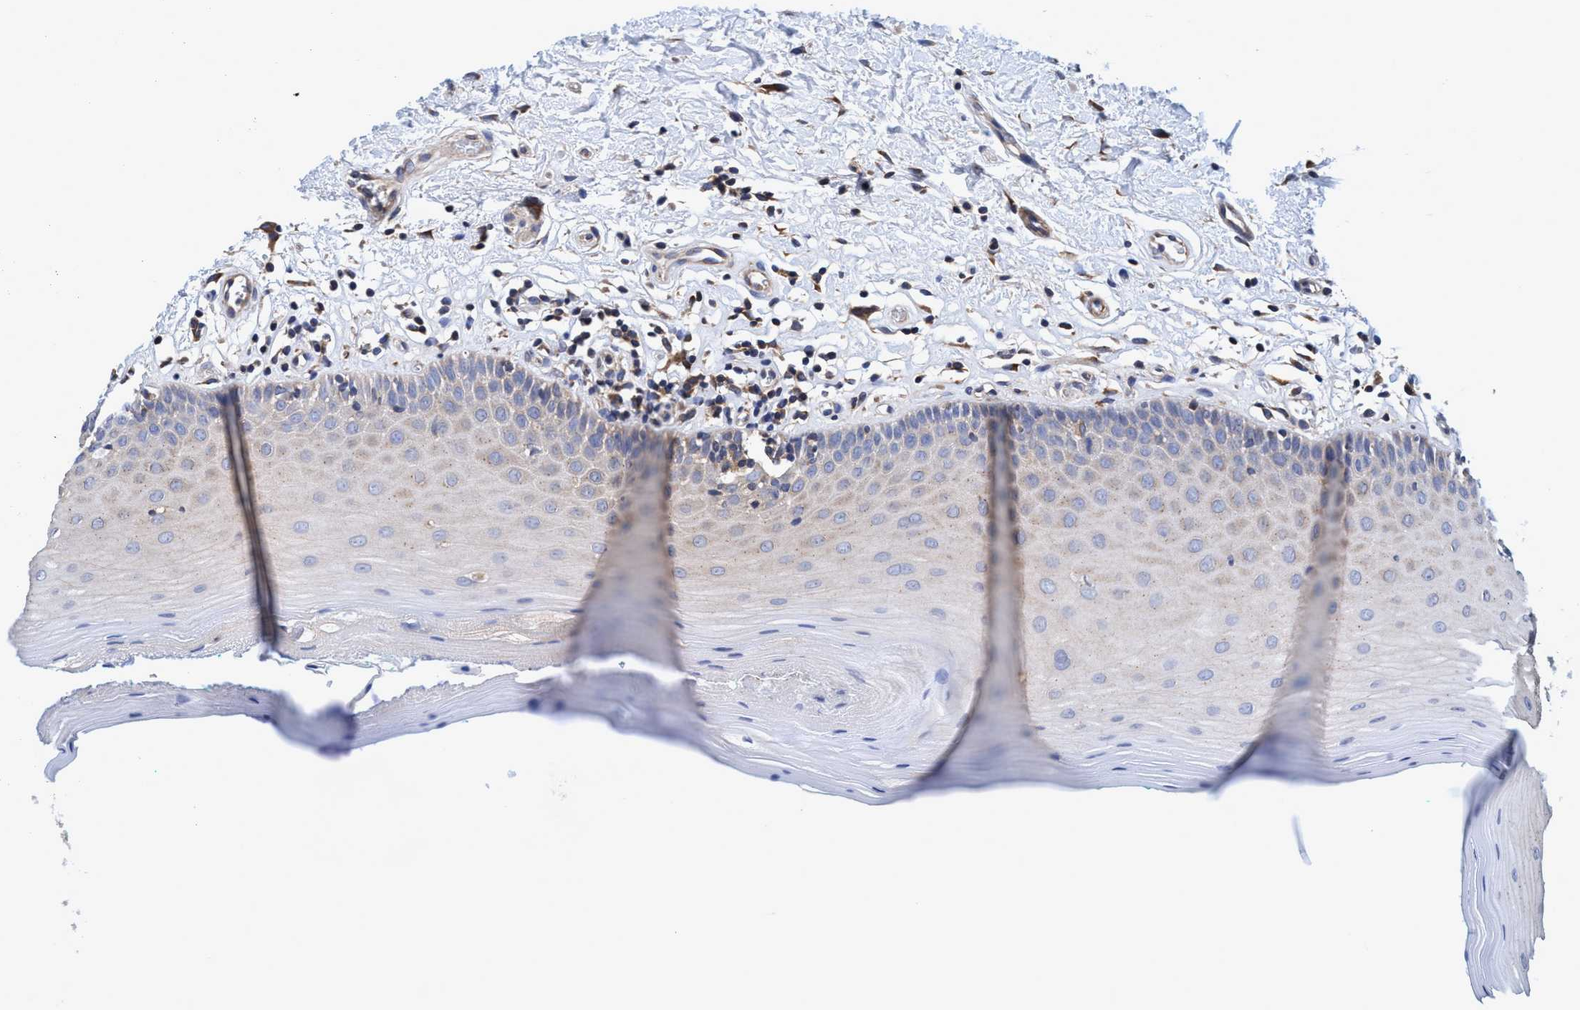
{"staining": {"intensity": "weak", "quantity": "25%-75%", "location": "cytoplasmic/membranous"}, "tissue": "oral mucosa", "cell_type": "Squamous epithelial cells", "image_type": "normal", "snomed": [{"axis": "morphology", "description": "Normal tissue, NOS"}, {"axis": "topography", "description": "Skeletal muscle"}, {"axis": "topography", "description": "Oral tissue"}], "caption": "Protein staining displays weak cytoplasmic/membranous expression in about 25%-75% of squamous epithelial cells in normal oral mucosa.", "gene": "CALCOCO2", "patient": {"sex": "male", "age": 58}}